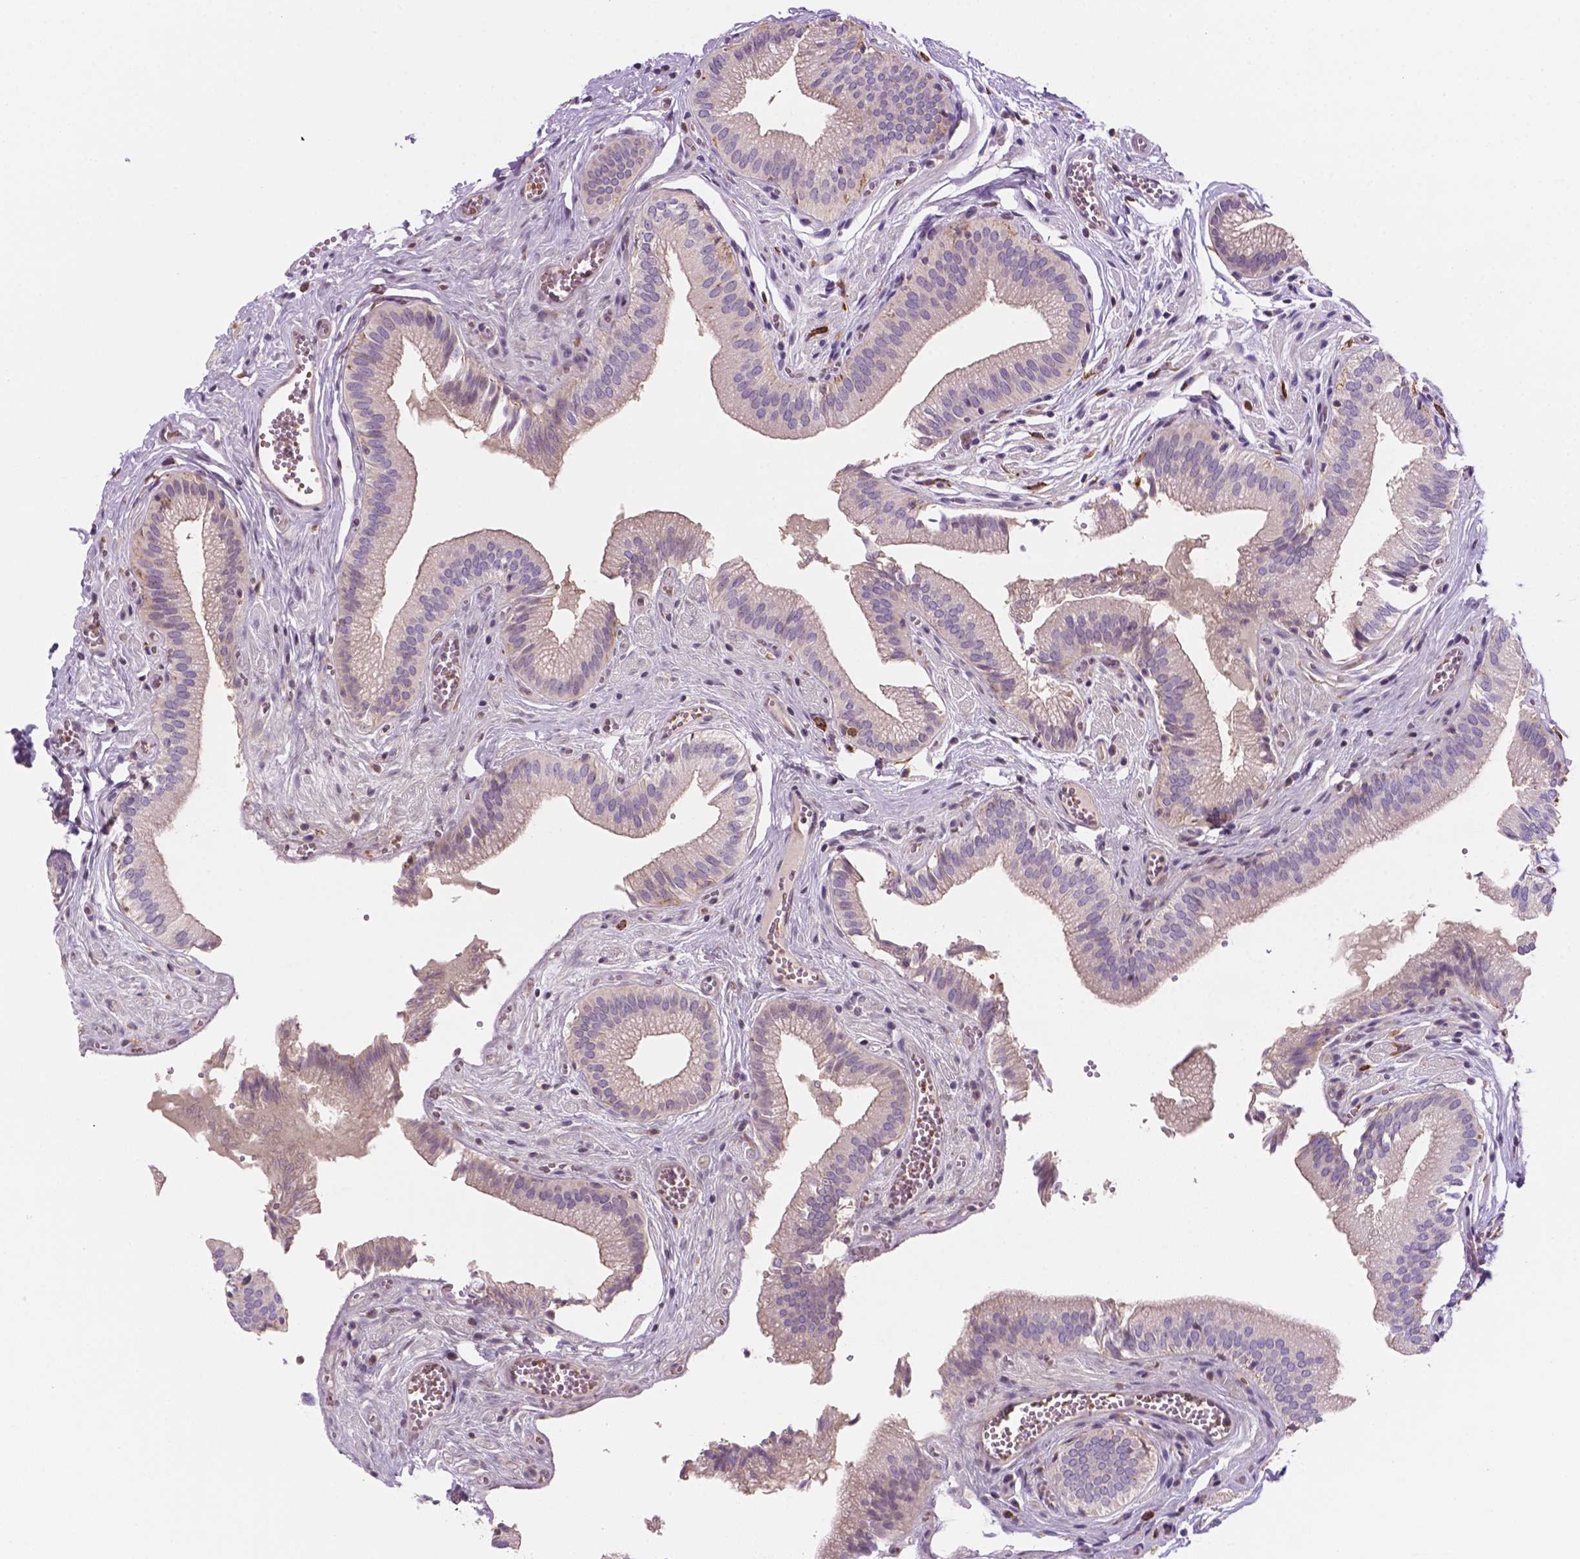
{"staining": {"intensity": "weak", "quantity": "<25%", "location": "cytoplasmic/membranous"}, "tissue": "gallbladder", "cell_type": "Glandular cells", "image_type": "normal", "snomed": [{"axis": "morphology", "description": "Normal tissue, NOS"}, {"axis": "topography", "description": "Gallbladder"}, {"axis": "topography", "description": "Peripheral nerve tissue"}], "caption": "Immunohistochemical staining of benign human gallbladder displays no significant positivity in glandular cells.", "gene": "MKRN2OS", "patient": {"sex": "male", "age": 17}}